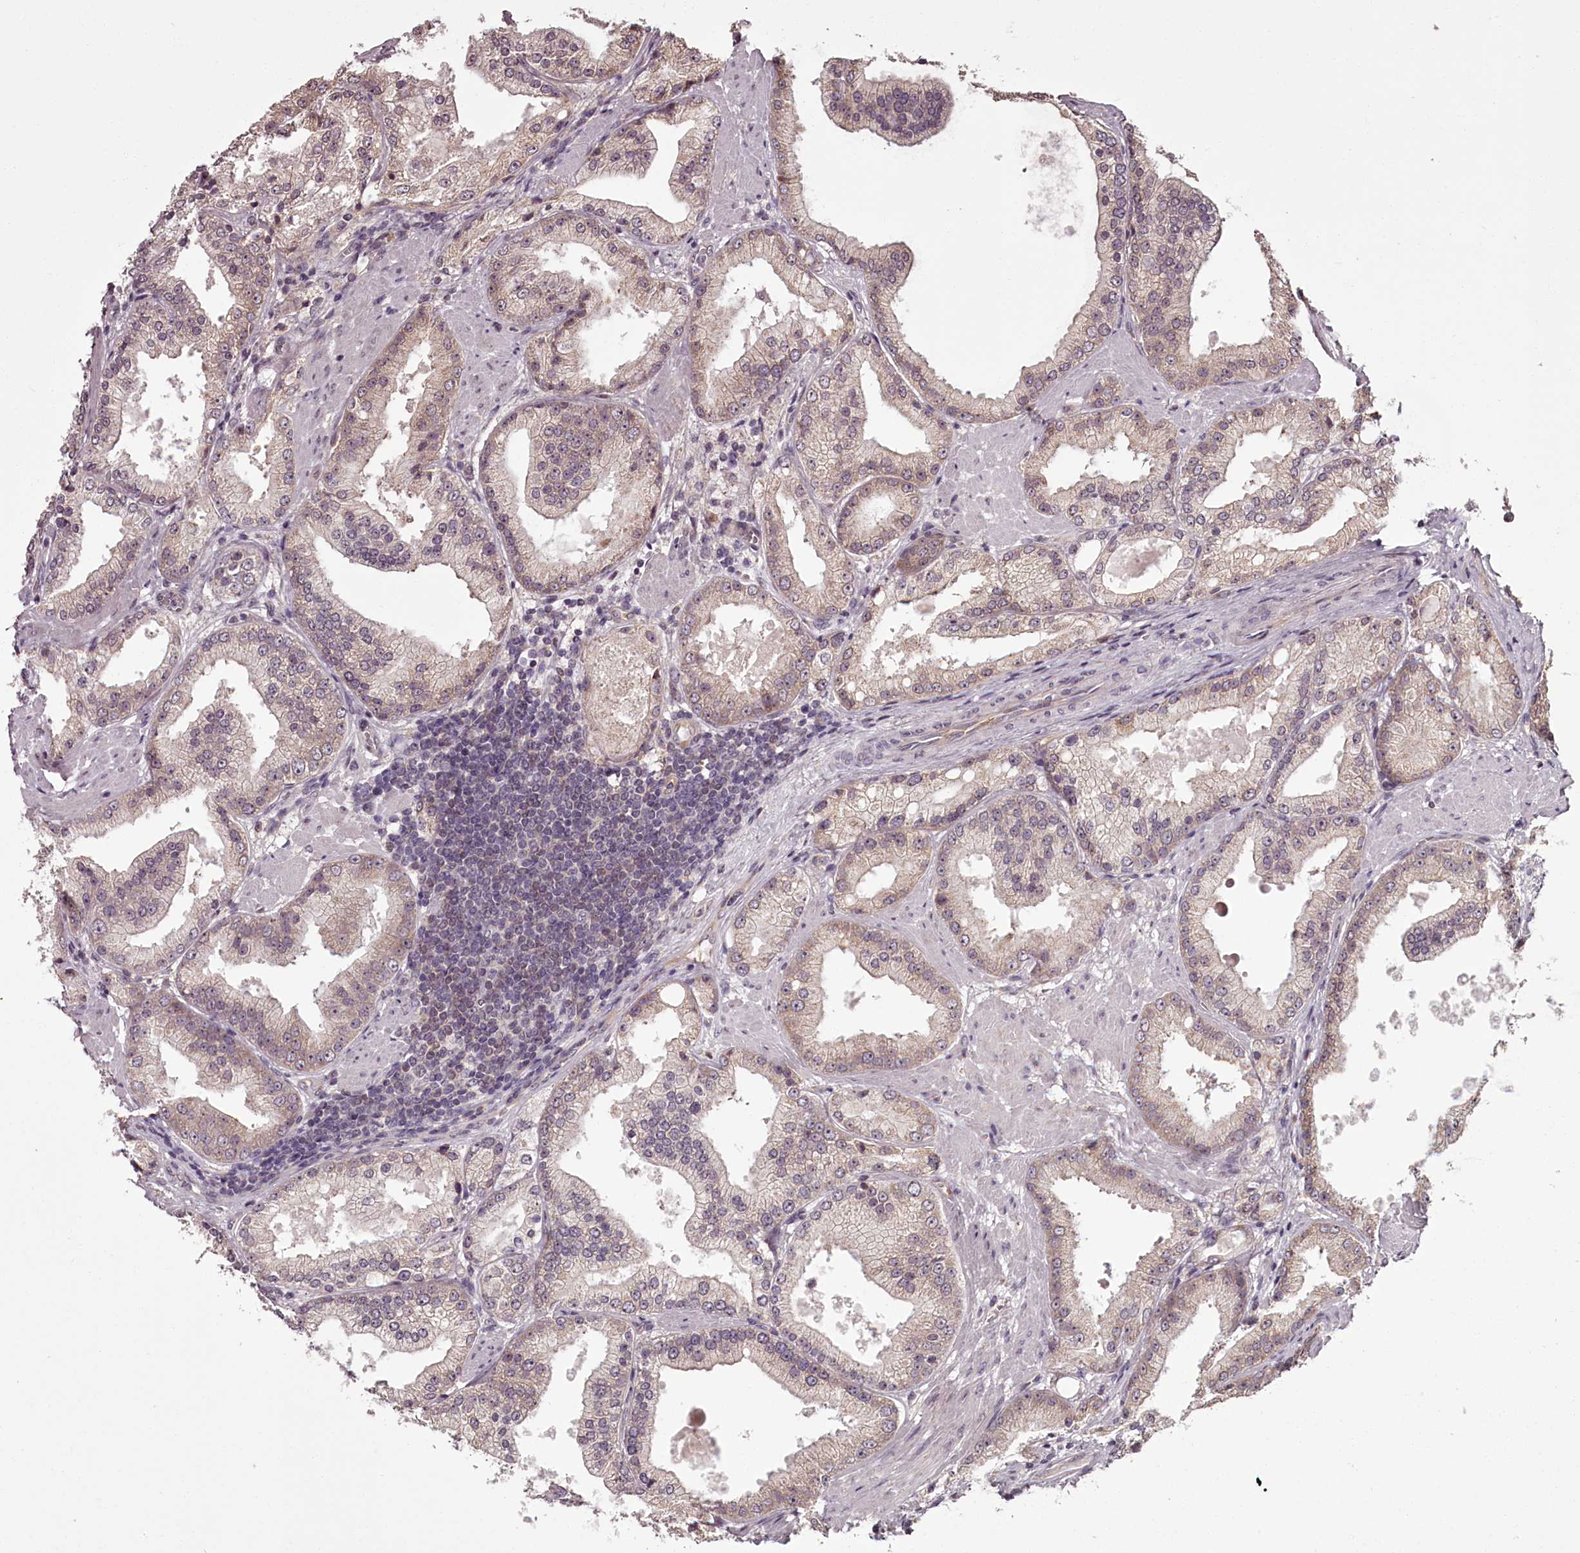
{"staining": {"intensity": "negative", "quantity": "none", "location": "none"}, "tissue": "prostate cancer", "cell_type": "Tumor cells", "image_type": "cancer", "snomed": [{"axis": "morphology", "description": "Adenocarcinoma, Low grade"}, {"axis": "topography", "description": "Prostate"}], "caption": "Tumor cells are negative for protein expression in human low-grade adenocarcinoma (prostate).", "gene": "CCDC92", "patient": {"sex": "male", "age": 67}}